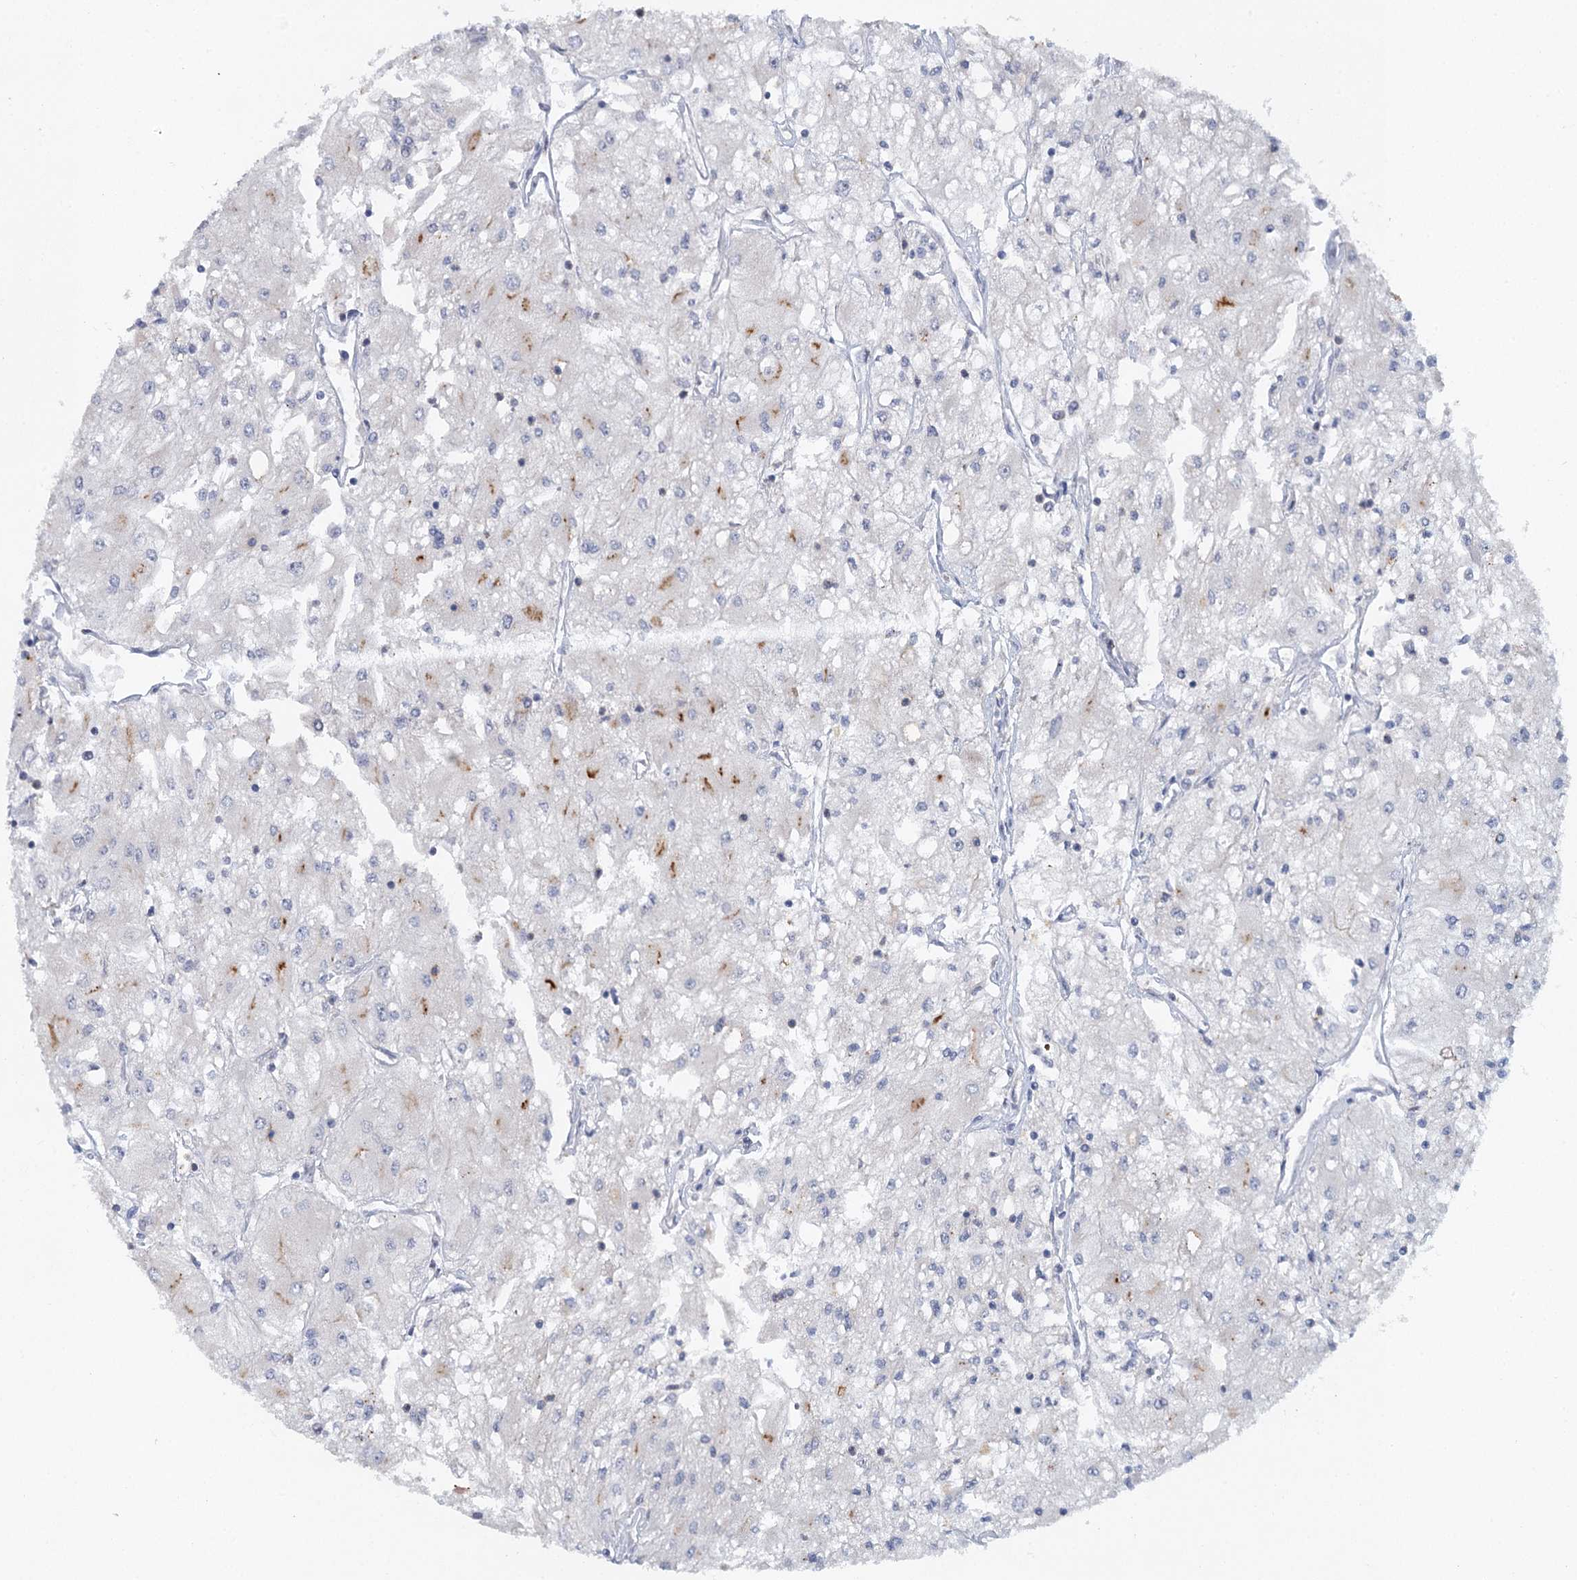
{"staining": {"intensity": "moderate", "quantity": "<25%", "location": "cytoplasmic/membranous"}, "tissue": "renal cancer", "cell_type": "Tumor cells", "image_type": "cancer", "snomed": [{"axis": "morphology", "description": "Adenocarcinoma, NOS"}, {"axis": "topography", "description": "Kidney"}], "caption": "Protein expression analysis of human renal adenocarcinoma reveals moderate cytoplasmic/membranous positivity in about <25% of tumor cells.", "gene": "MYO7B", "patient": {"sex": "male", "age": 80}}